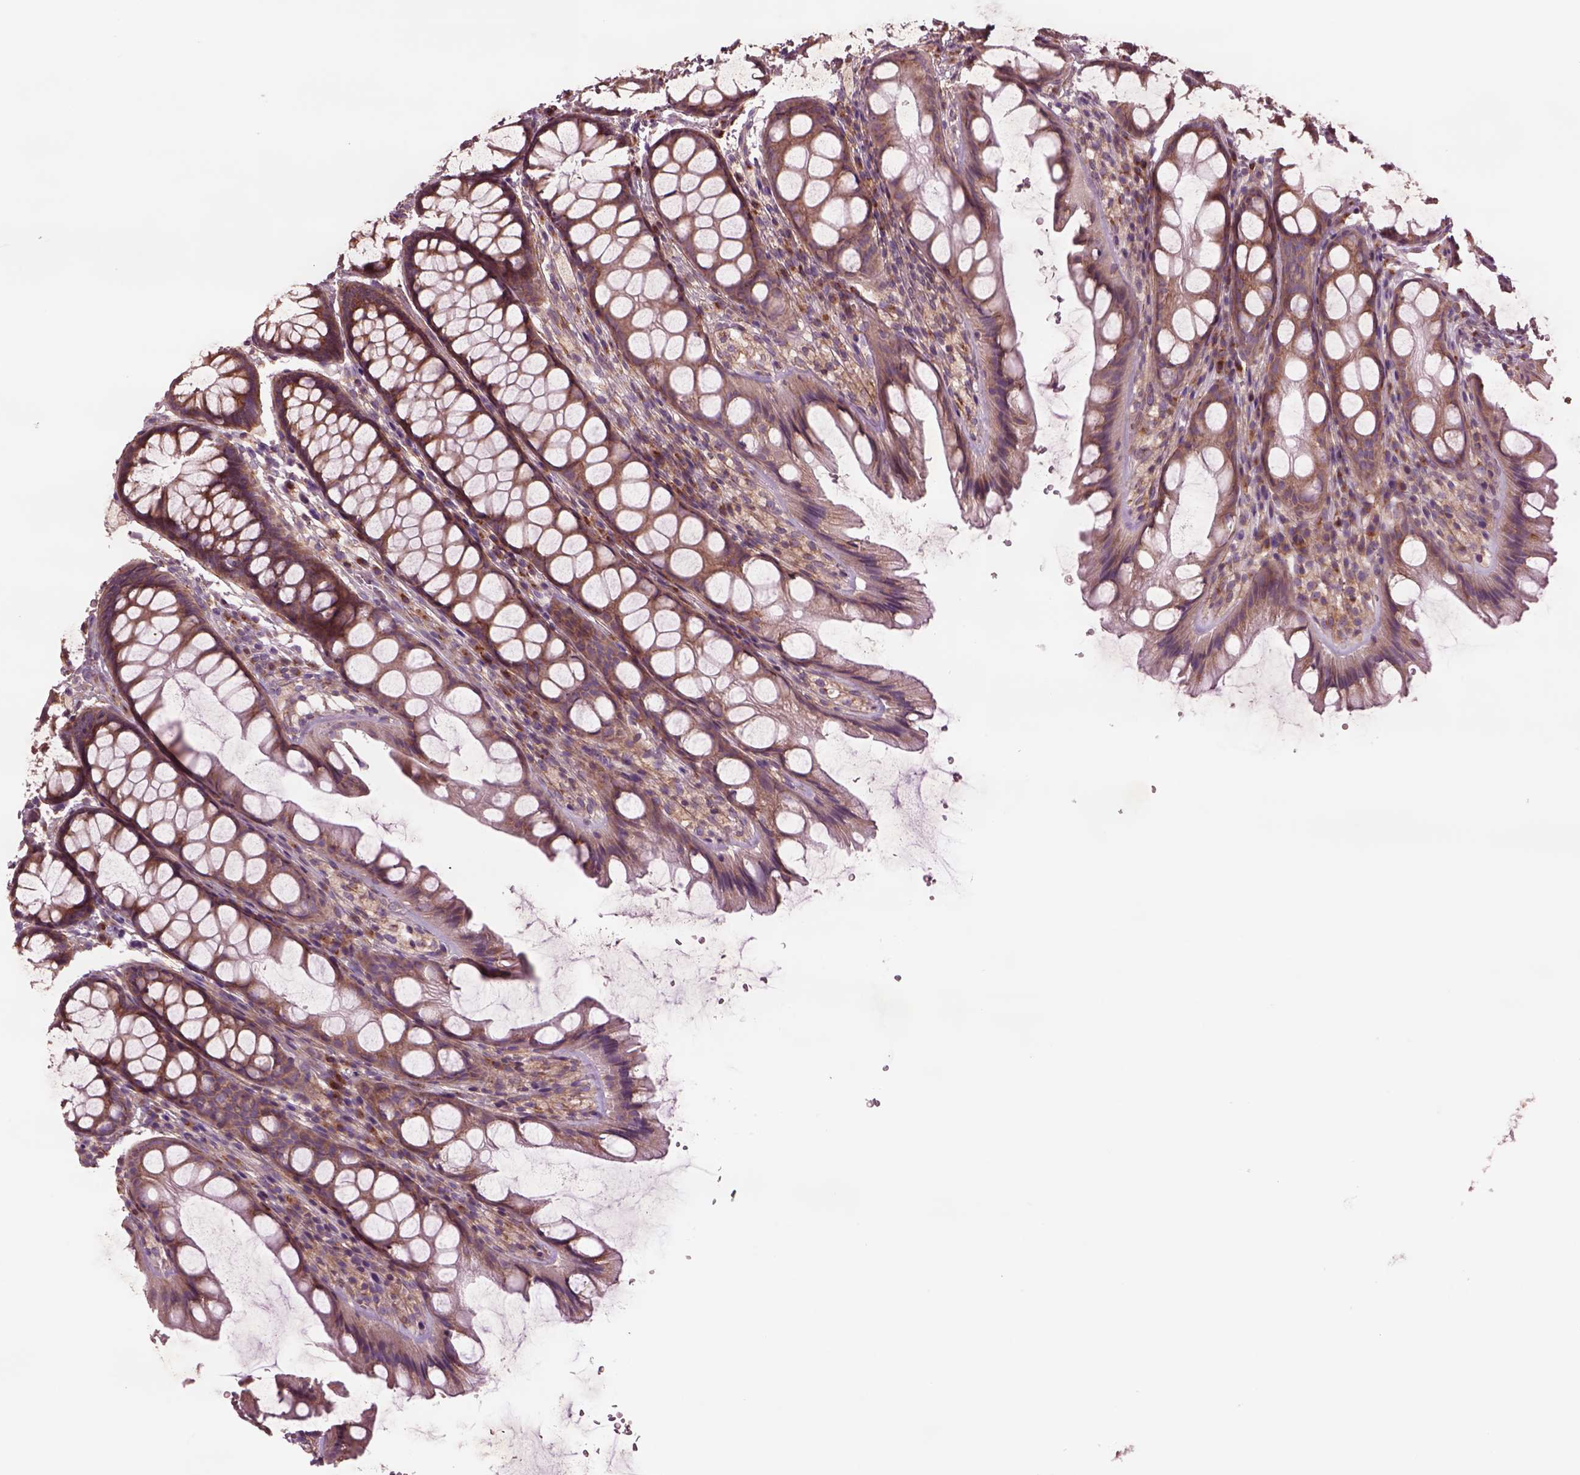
{"staining": {"intensity": "negative", "quantity": "none", "location": "none"}, "tissue": "colon", "cell_type": "Endothelial cells", "image_type": "normal", "snomed": [{"axis": "morphology", "description": "Normal tissue, NOS"}, {"axis": "topography", "description": "Colon"}], "caption": "Benign colon was stained to show a protein in brown. There is no significant staining in endothelial cells.", "gene": "SEC23A", "patient": {"sex": "male", "age": 47}}